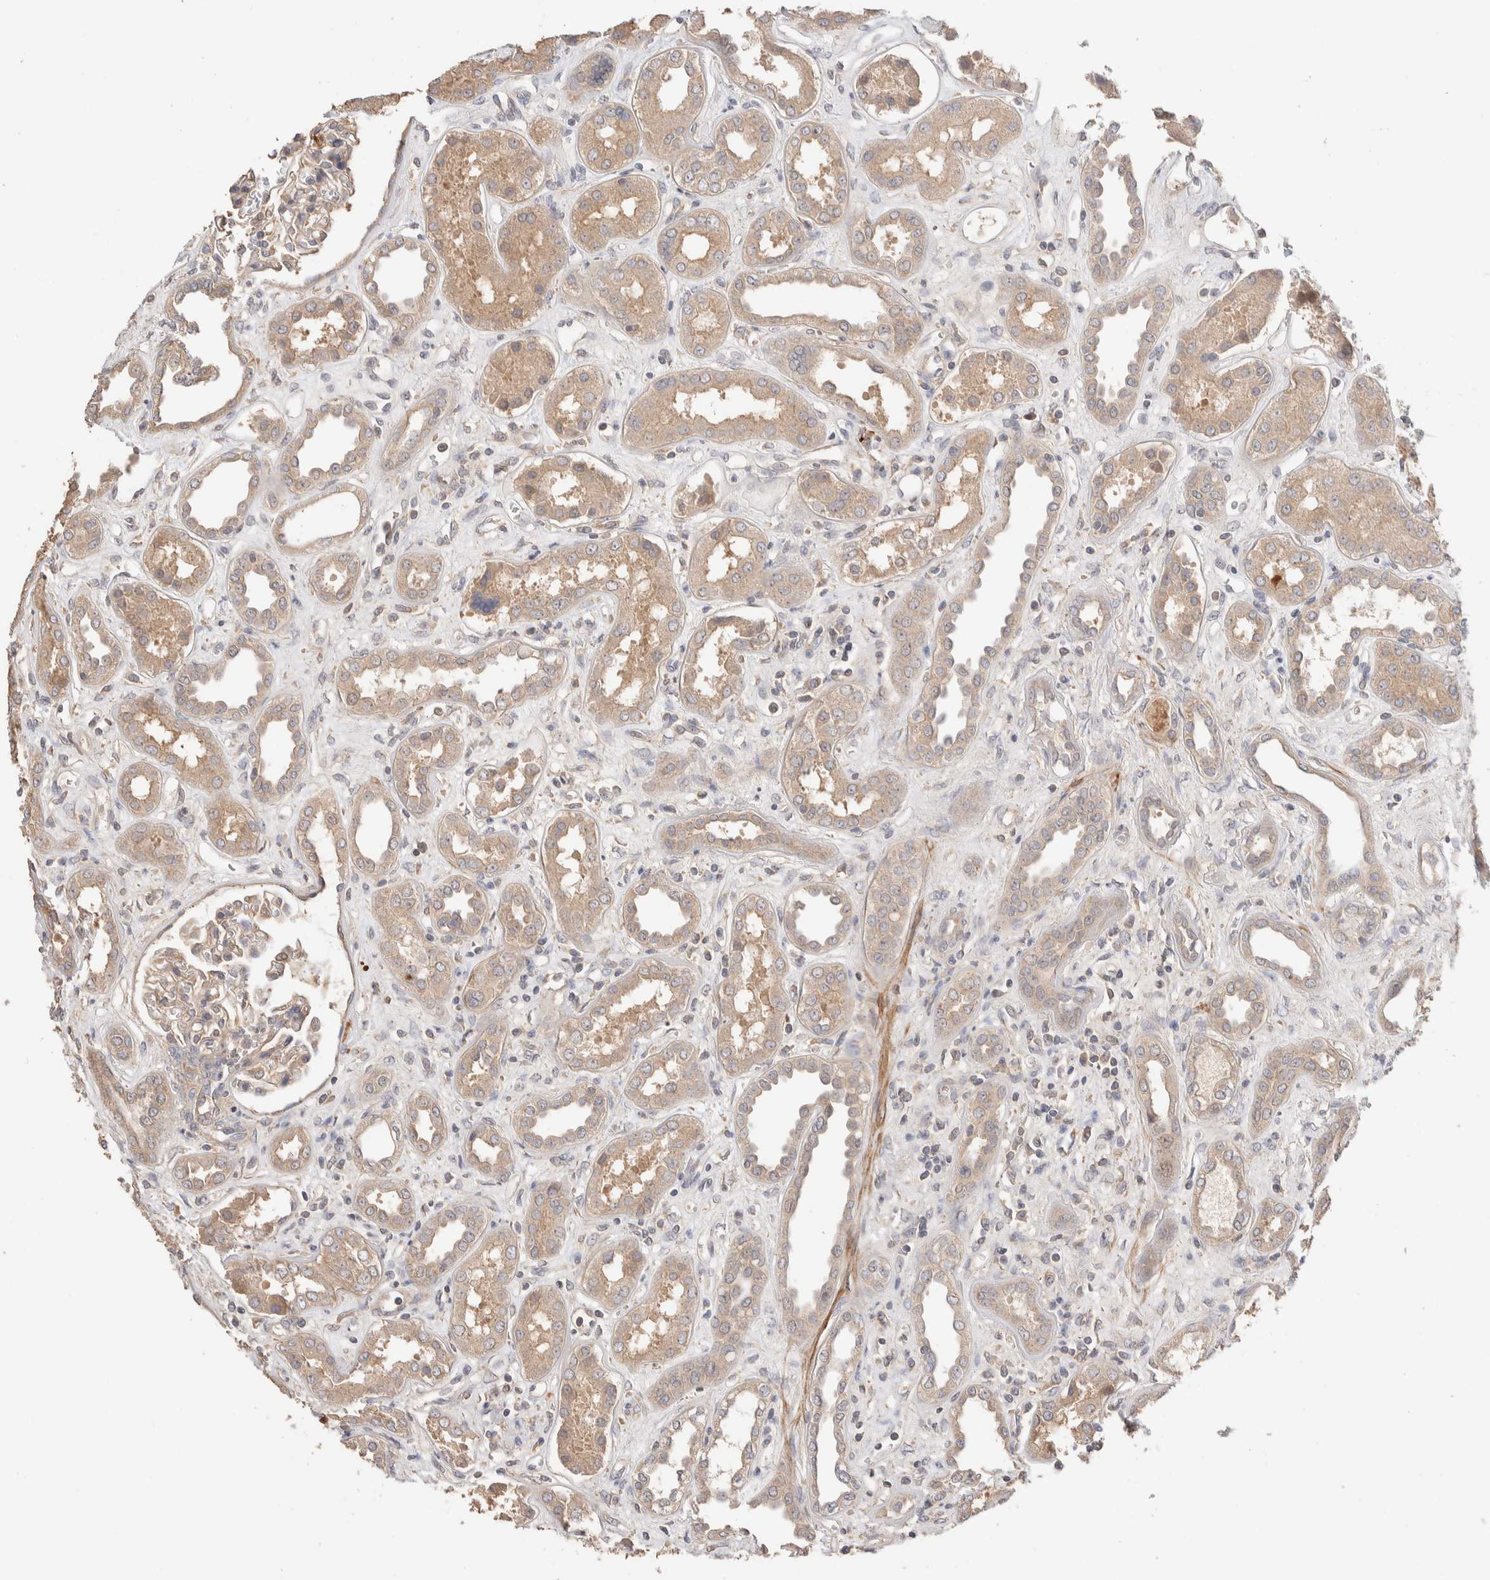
{"staining": {"intensity": "weak", "quantity": "25%-75%", "location": "cytoplasmic/membranous"}, "tissue": "kidney", "cell_type": "Cells in glomeruli", "image_type": "normal", "snomed": [{"axis": "morphology", "description": "Normal tissue, NOS"}, {"axis": "topography", "description": "Kidney"}], "caption": "This micrograph demonstrates IHC staining of normal human kidney, with low weak cytoplasmic/membranous staining in approximately 25%-75% of cells in glomeruli.", "gene": "WDR91", "patient": {"sex": "male", "age": 59}}